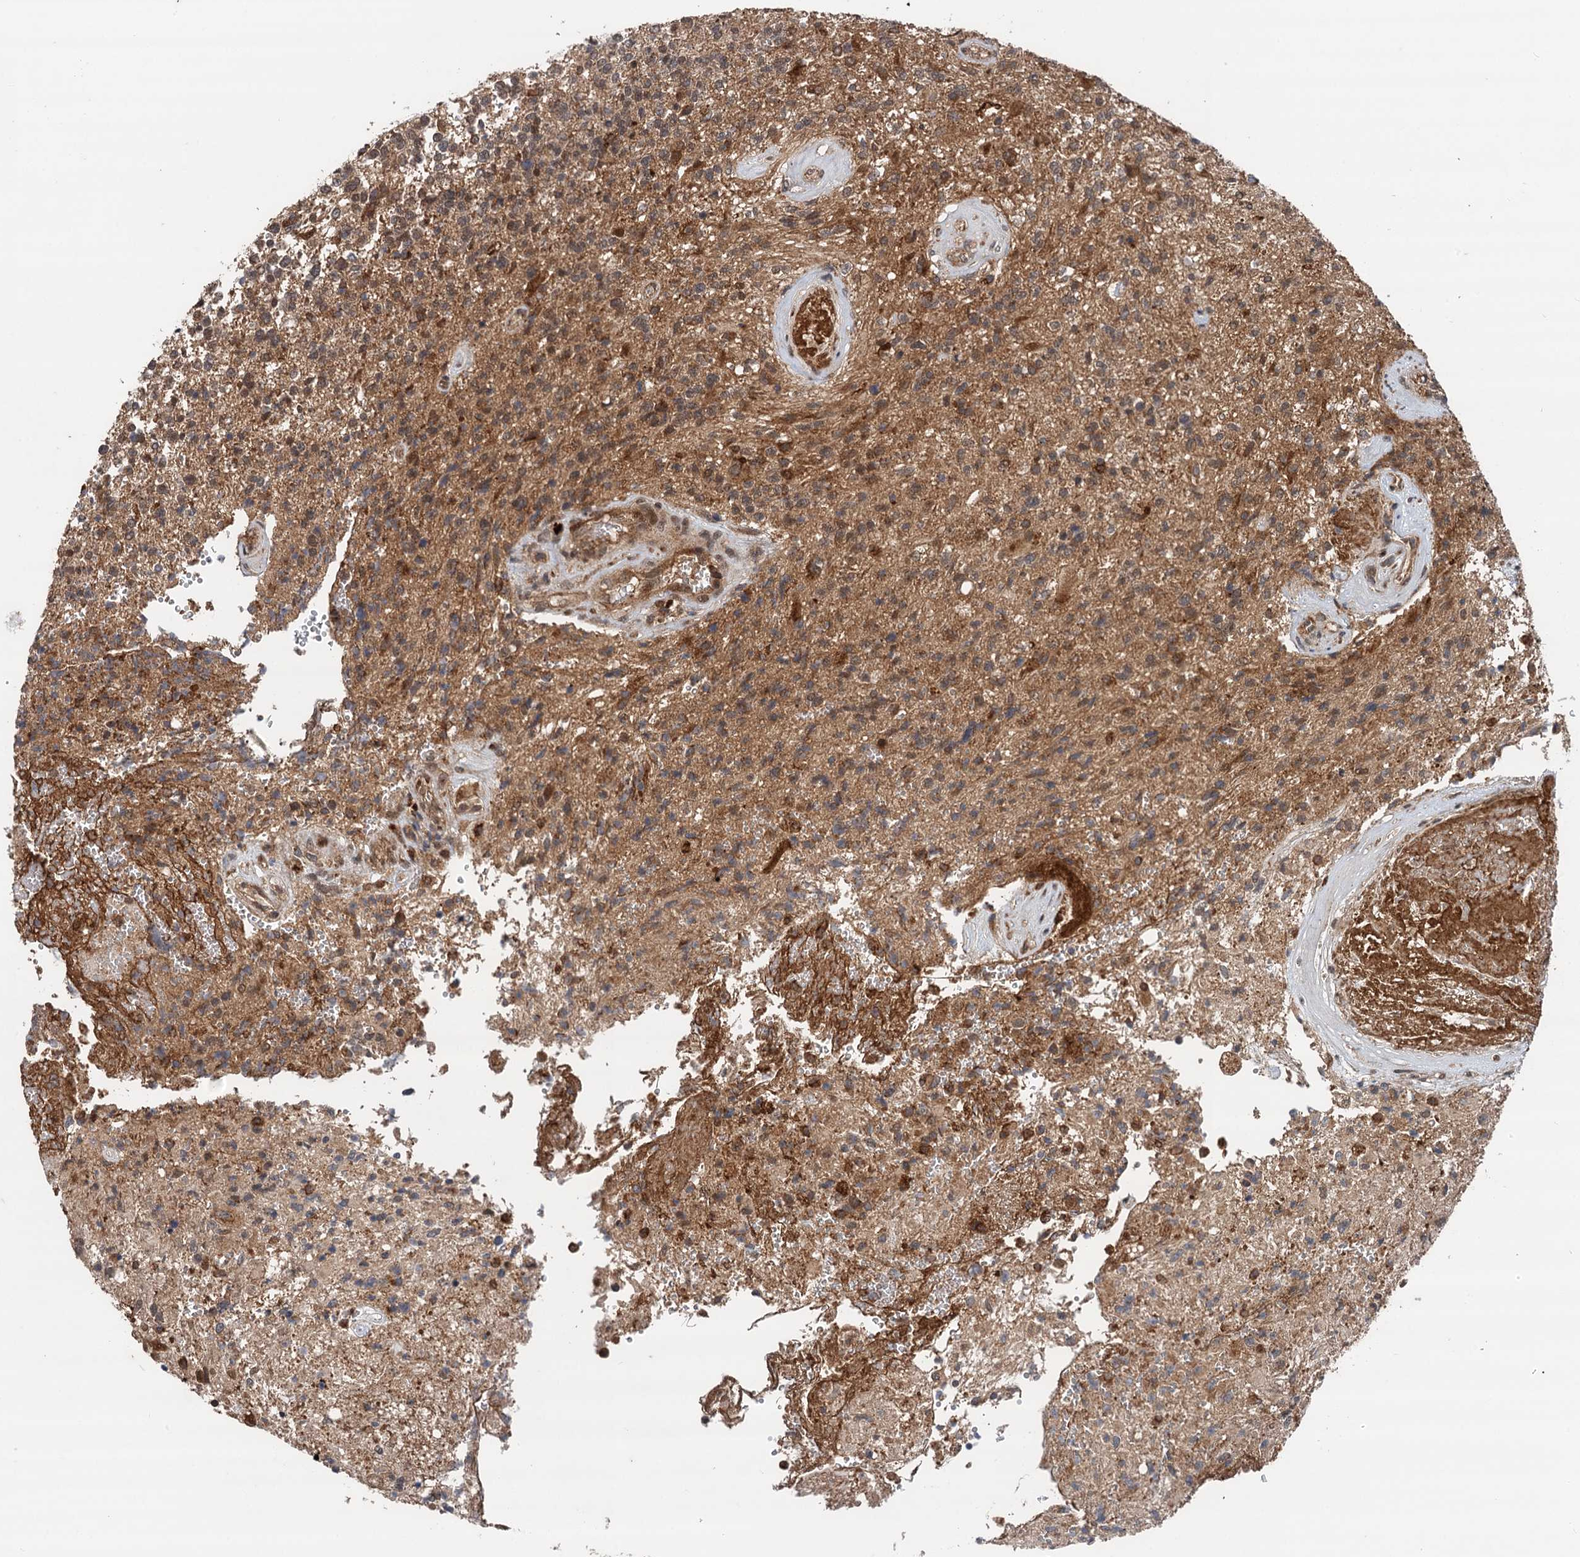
{"staining": {"intensity": "moderate", "quantity": ">75%", "location": "cytoplasmic/membranous"}, "tissue": "glioma", "cell_type": "Tumor cells", "image_type": "cancer", "snomed": [{"axis": "morphology", "description": "Glioma, malignant, High grade"}, {"axis": "topography", "description": "Brain"}], "caption": "About >75% of tumor cells in glioma reveal moderate cytoplasmic/membranous protein staining as visualized by brown immunohistochemical staining.", "gene": "NLRP10", "patient": {"sex": "male", "age": 56}}